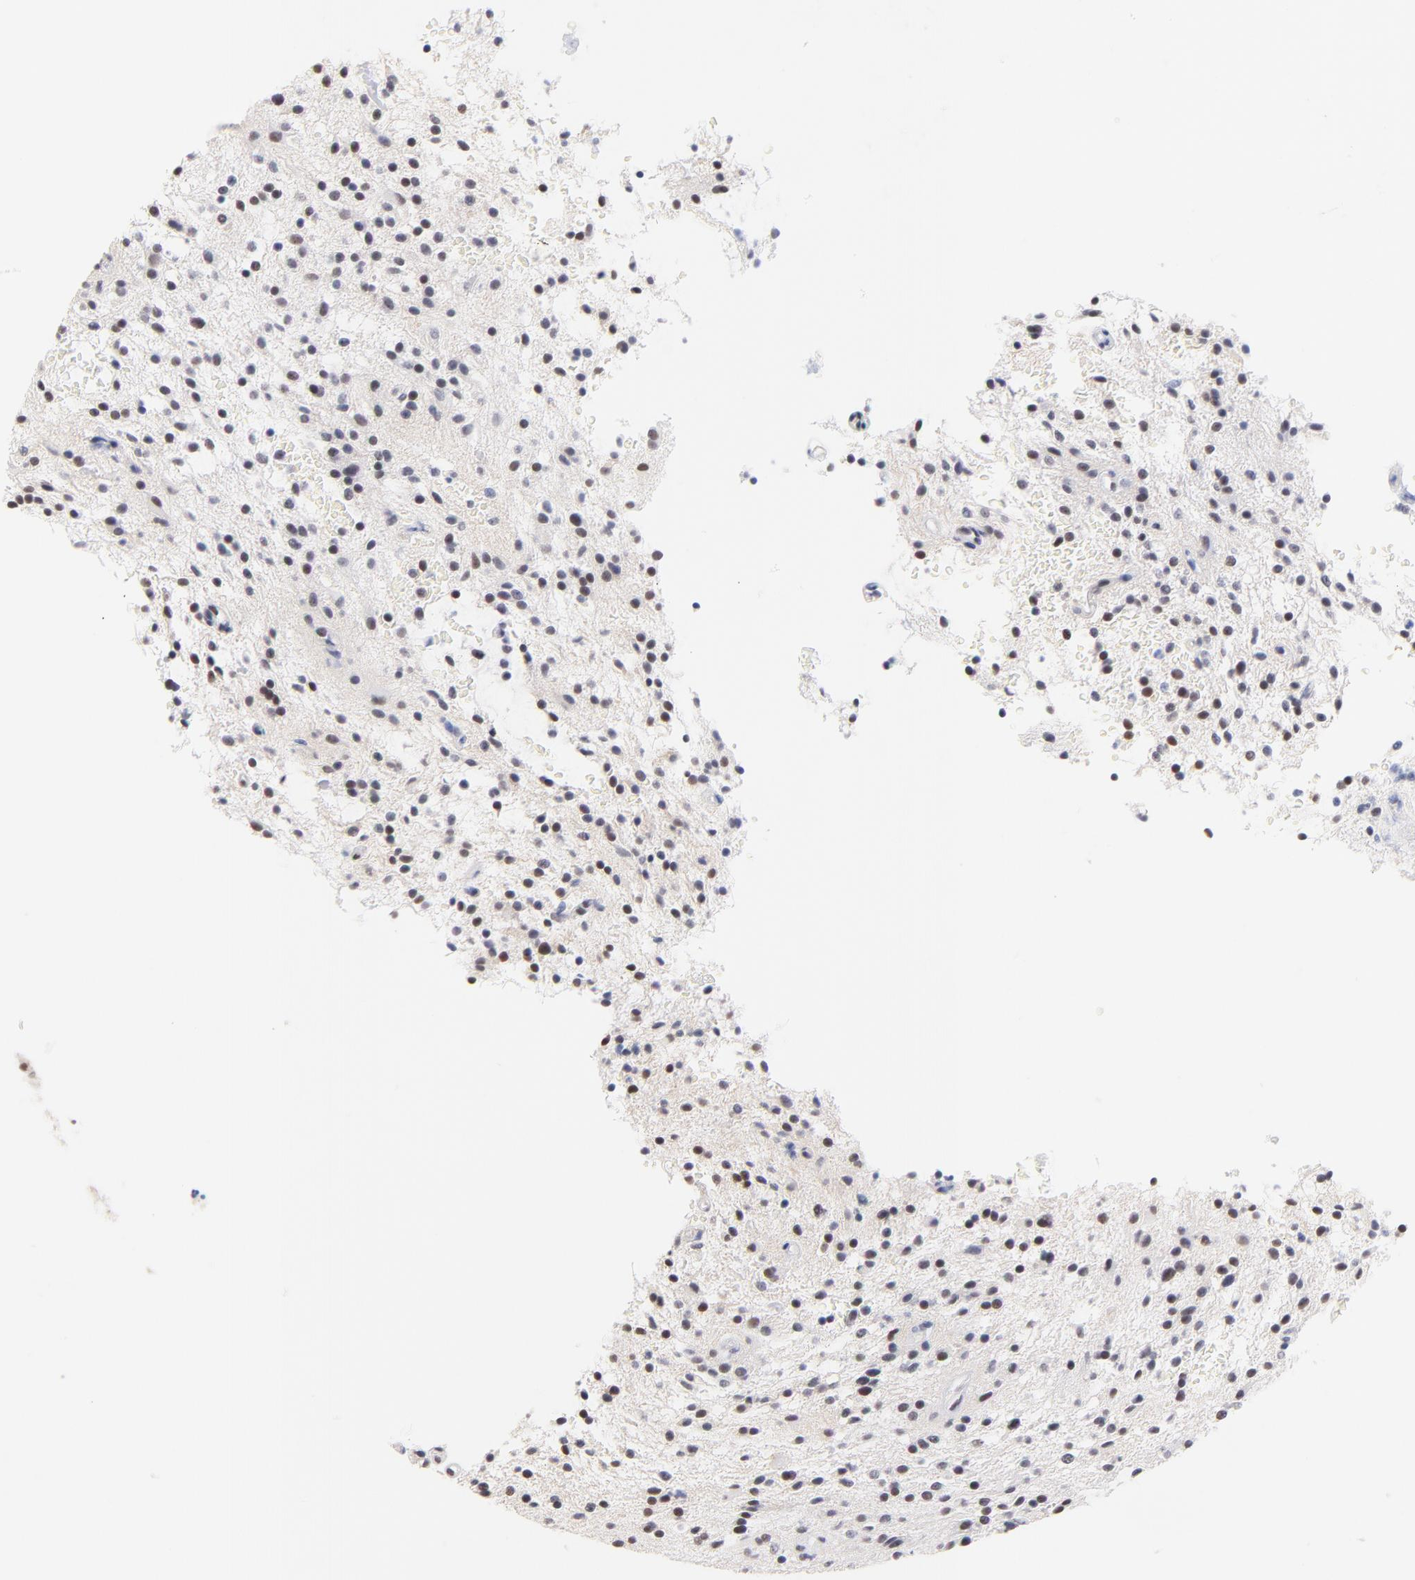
{"staining": {"intensity": "negative", "quantity": "none", "location": "none"}, "tissue": "glioma", "cell_type": "Tumor cells", "image_type": "cancer", "snomed": [{"axis": "morphology", "description": "Glioma, malignant, NOS"}, {"axis": "topography", "description": "Cerebellum"}], "caption": "Immunohistochemistry of human glioma reveals no staining in tumor cells. The staining is performed using DAB (3,3'-diaminobenzidine) brown chromogen with nuclei counter-stained in using hematoxylin.", "gene": "ZNF74", "patient": {"sex": "female", "age": 10}}